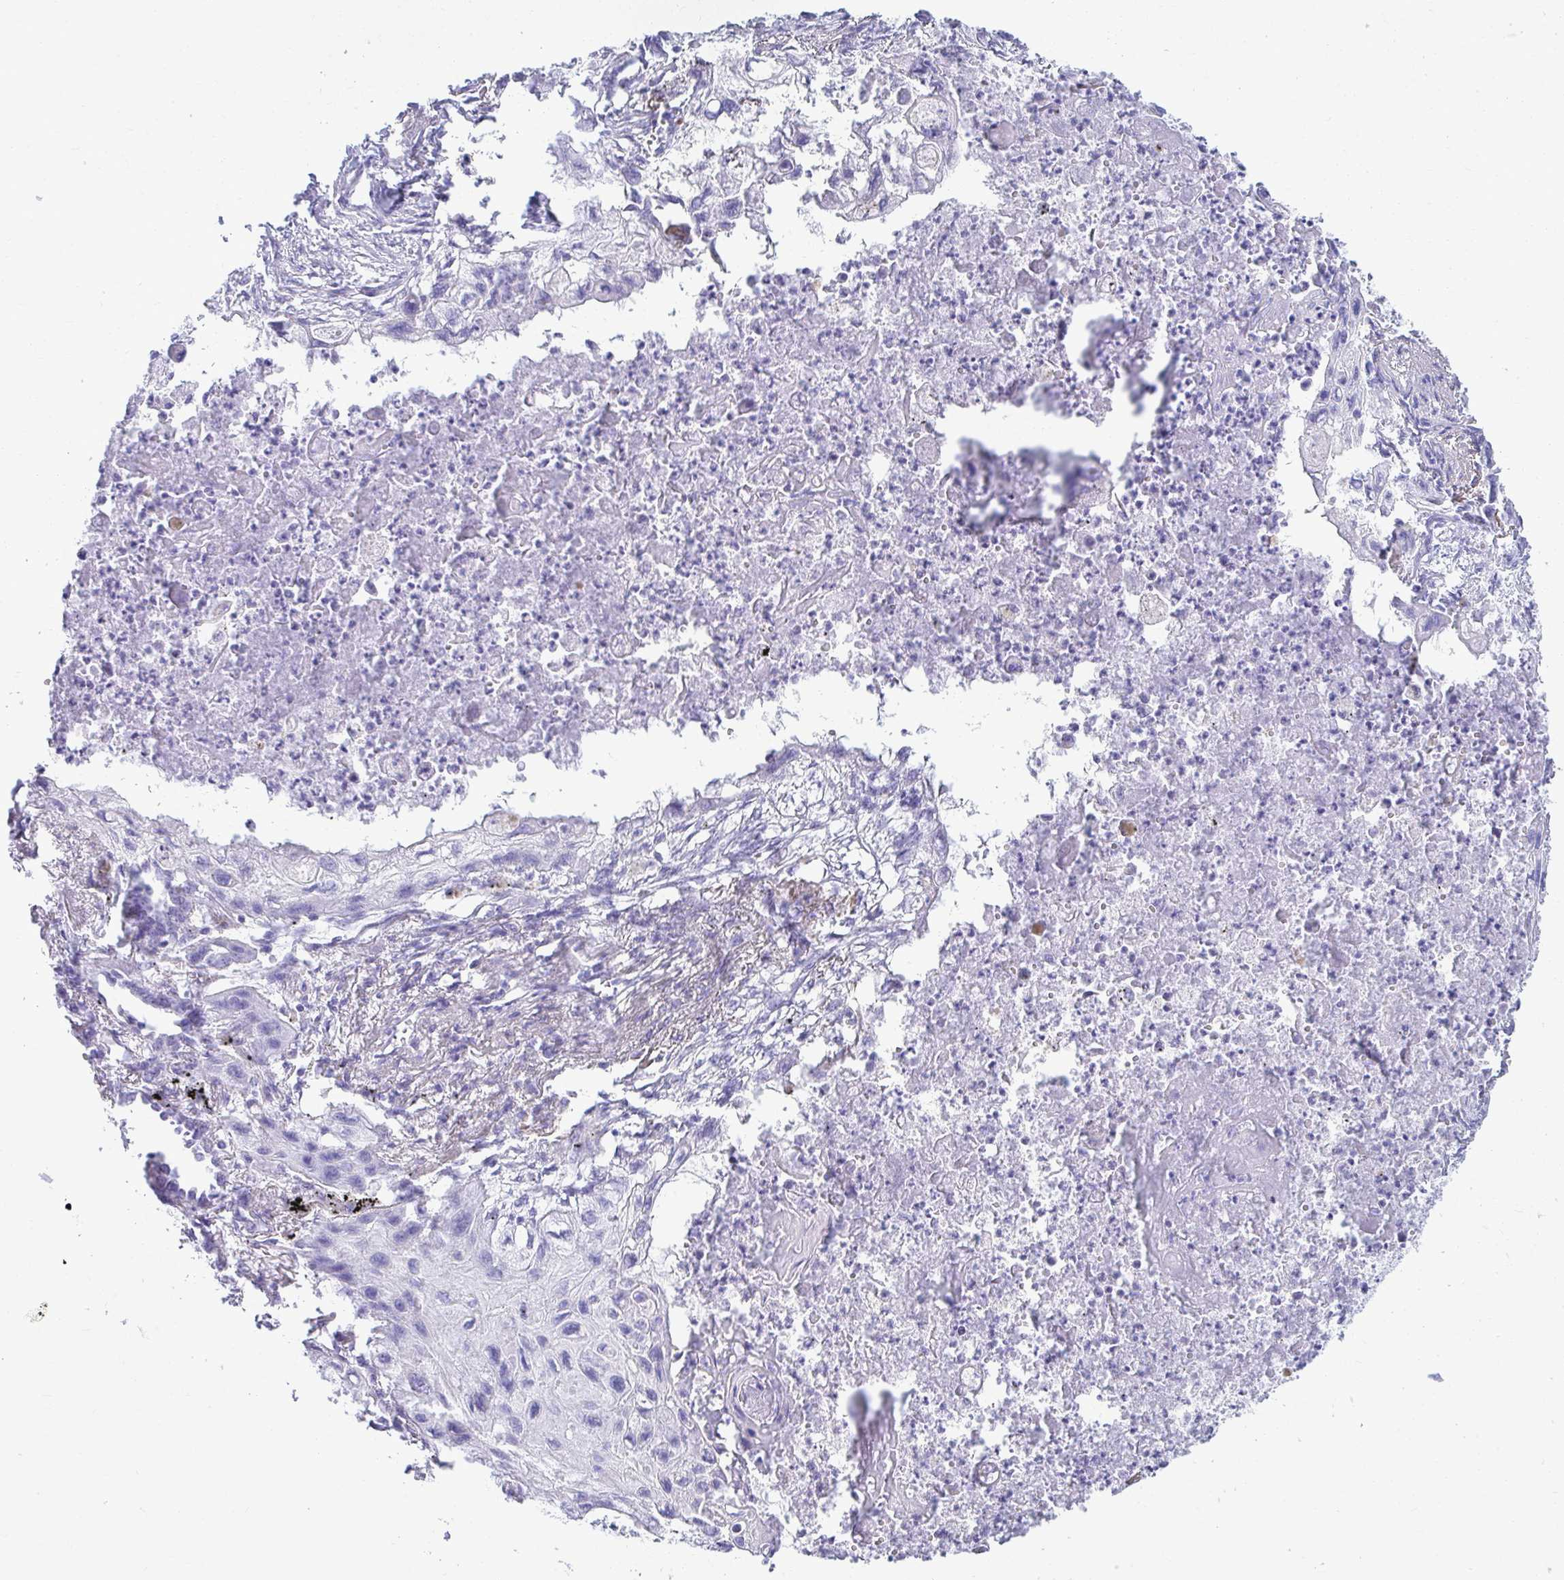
{"staining": {"intensity": "negative", "quantity": "none", "location": "none"}, "tissue": "lung cancer", "cell_type": "Tumor cells", "image_type": "cancer", "snomed": [{"axis": "morphology", "description": "Squamous cell carcinoma, NOS"}, {"axis": "topography", "description": "Lung"}], "caption": "Human squamous cell carcinoma (lung) stained for a protein using IHC shows no positivity in tumor cells.", "gene": "ATP4B", "patient": {"sex": "male", "age": 71}}